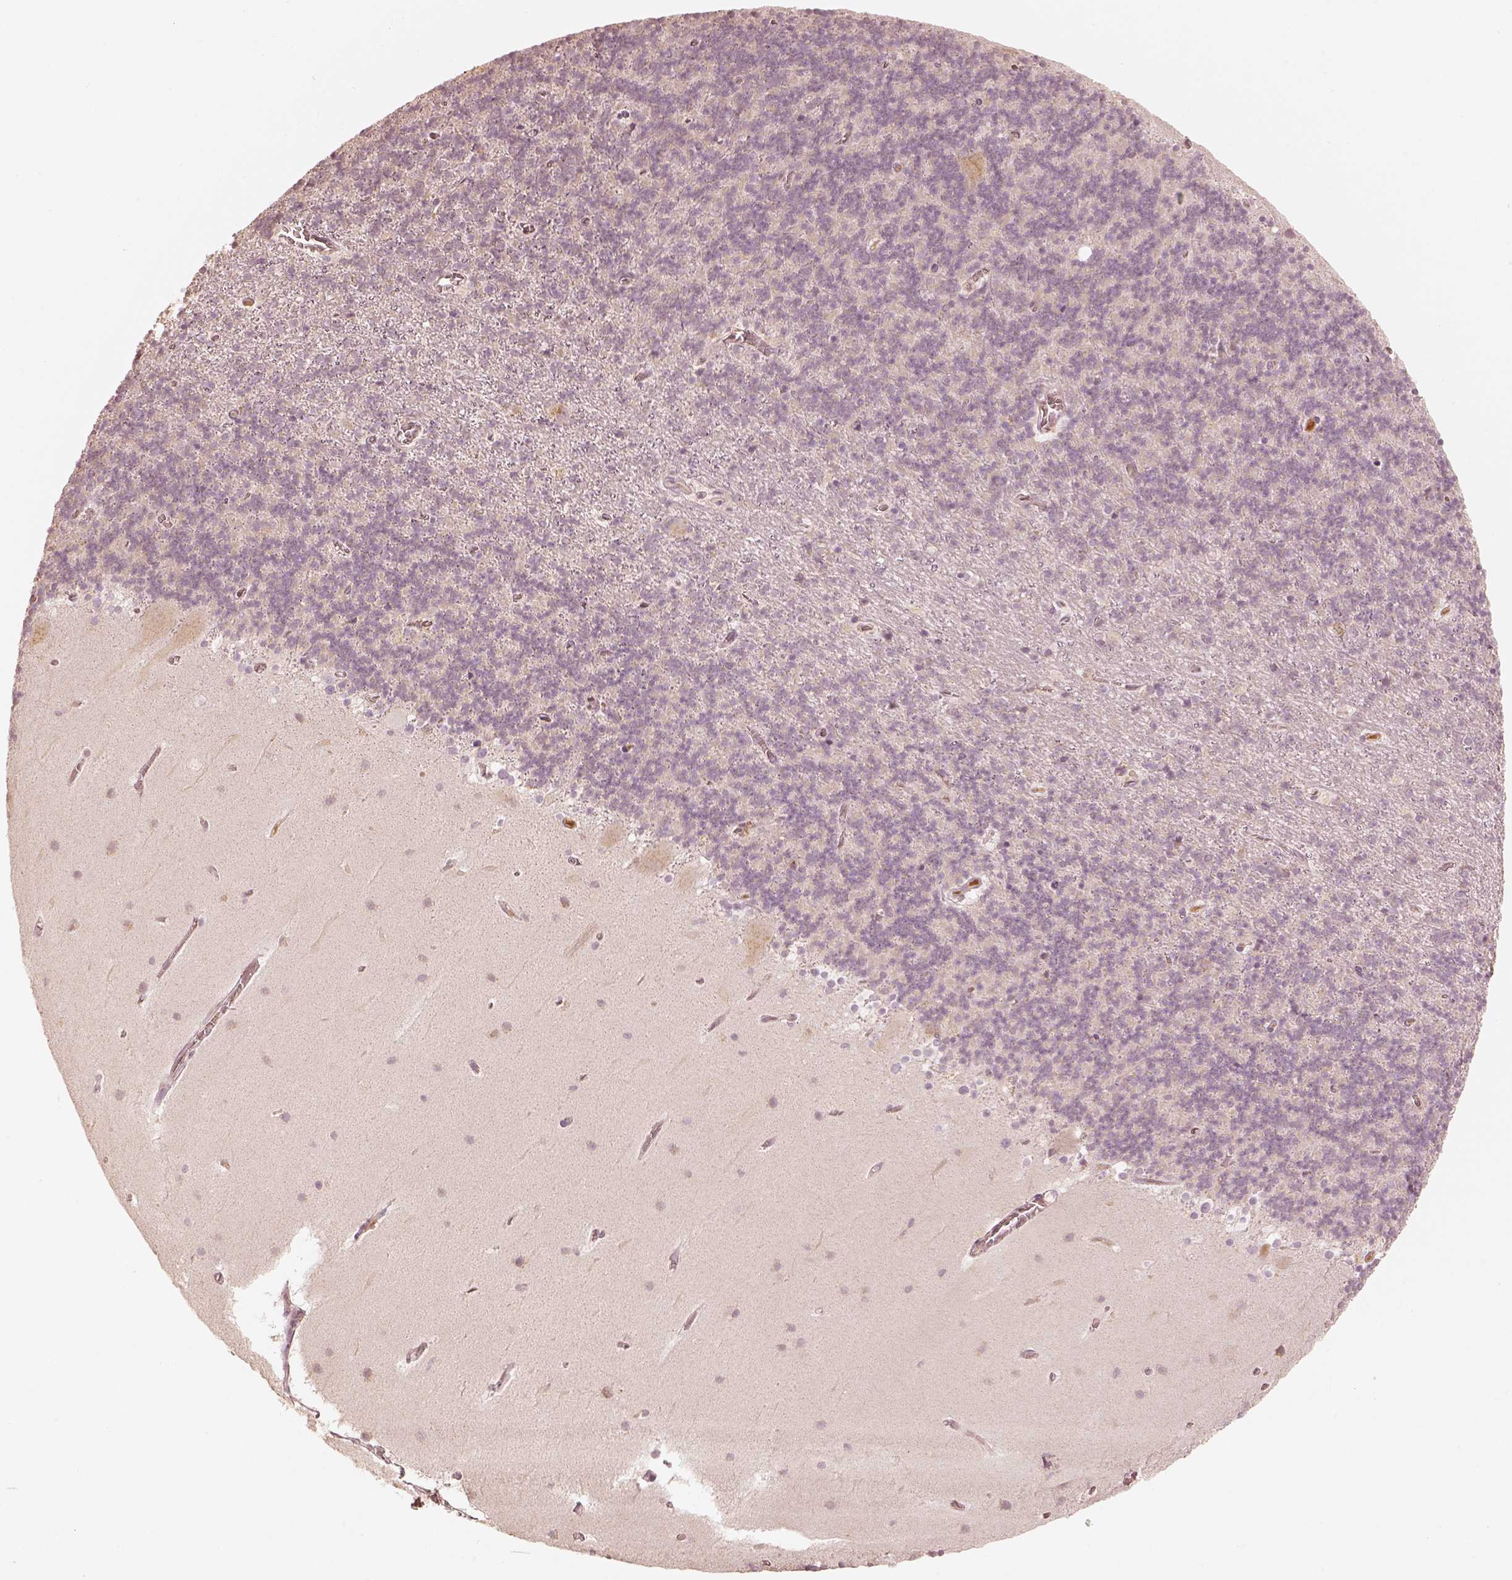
{"staining": {"intensity": "negative", "quantity": "none", "location": "none"}, "tissue": "cerebellum", "cell_type": "Cells in granular layer", "image_type": "normal", "snomed": [{"axis": "morphology", "description": "Normal tissue, NOS"}, {"axis": "topography", "description": "Cerebellum"}], "caption": "IHC histopathology image of benign cerebellum: cerebellum stained with DAB displays no significant protein positivity in cells in granular layer.", "gene": "GORASP2", "patient": {"sex": "male", "age": 70}}